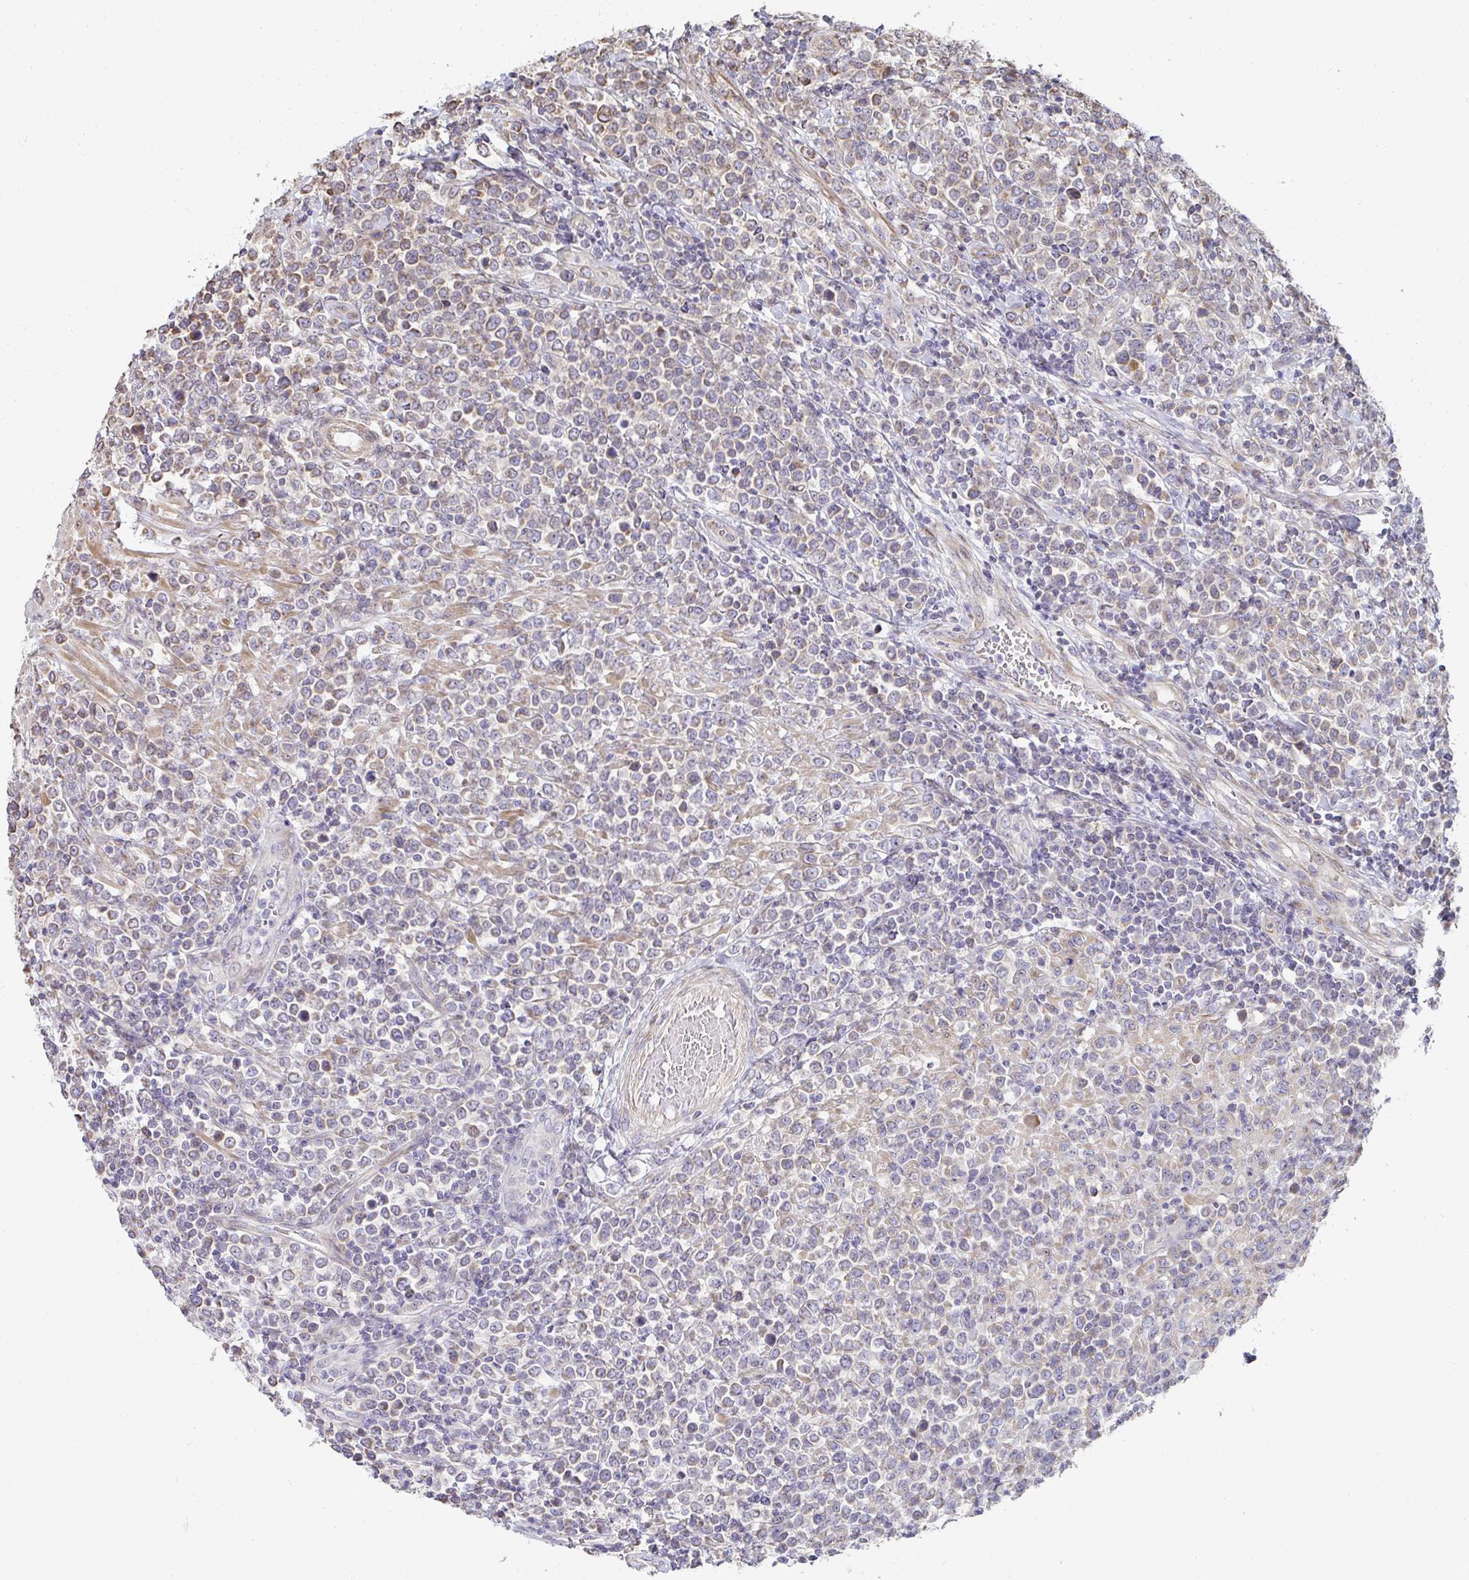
{"staining": {"intensity": "weak", "quantity": "25%-75%", "location": "cytoplasmic/membranous"}, "tissue": "lymphoma", "cell_type": "Tumor cells", "image_type": "cancer", "snomed": [{"axis": "morphology", "description": "Malignant lymphoma, non-Hodgkin's type, High grade"}, {"axis": "topography", "description": "Soft tissue"}], "caption": "IHC micrograph of neoplastic tissue: lymphoma stained using IHC shows low levels of weak protein expression localized specifically in the cytoplasmic/membranous of tumor cells, appearing as a cytoplasmic/membranous brown color.", "gene": "AGTPBP1", "patient": {"sex": "female", "age": 56}}